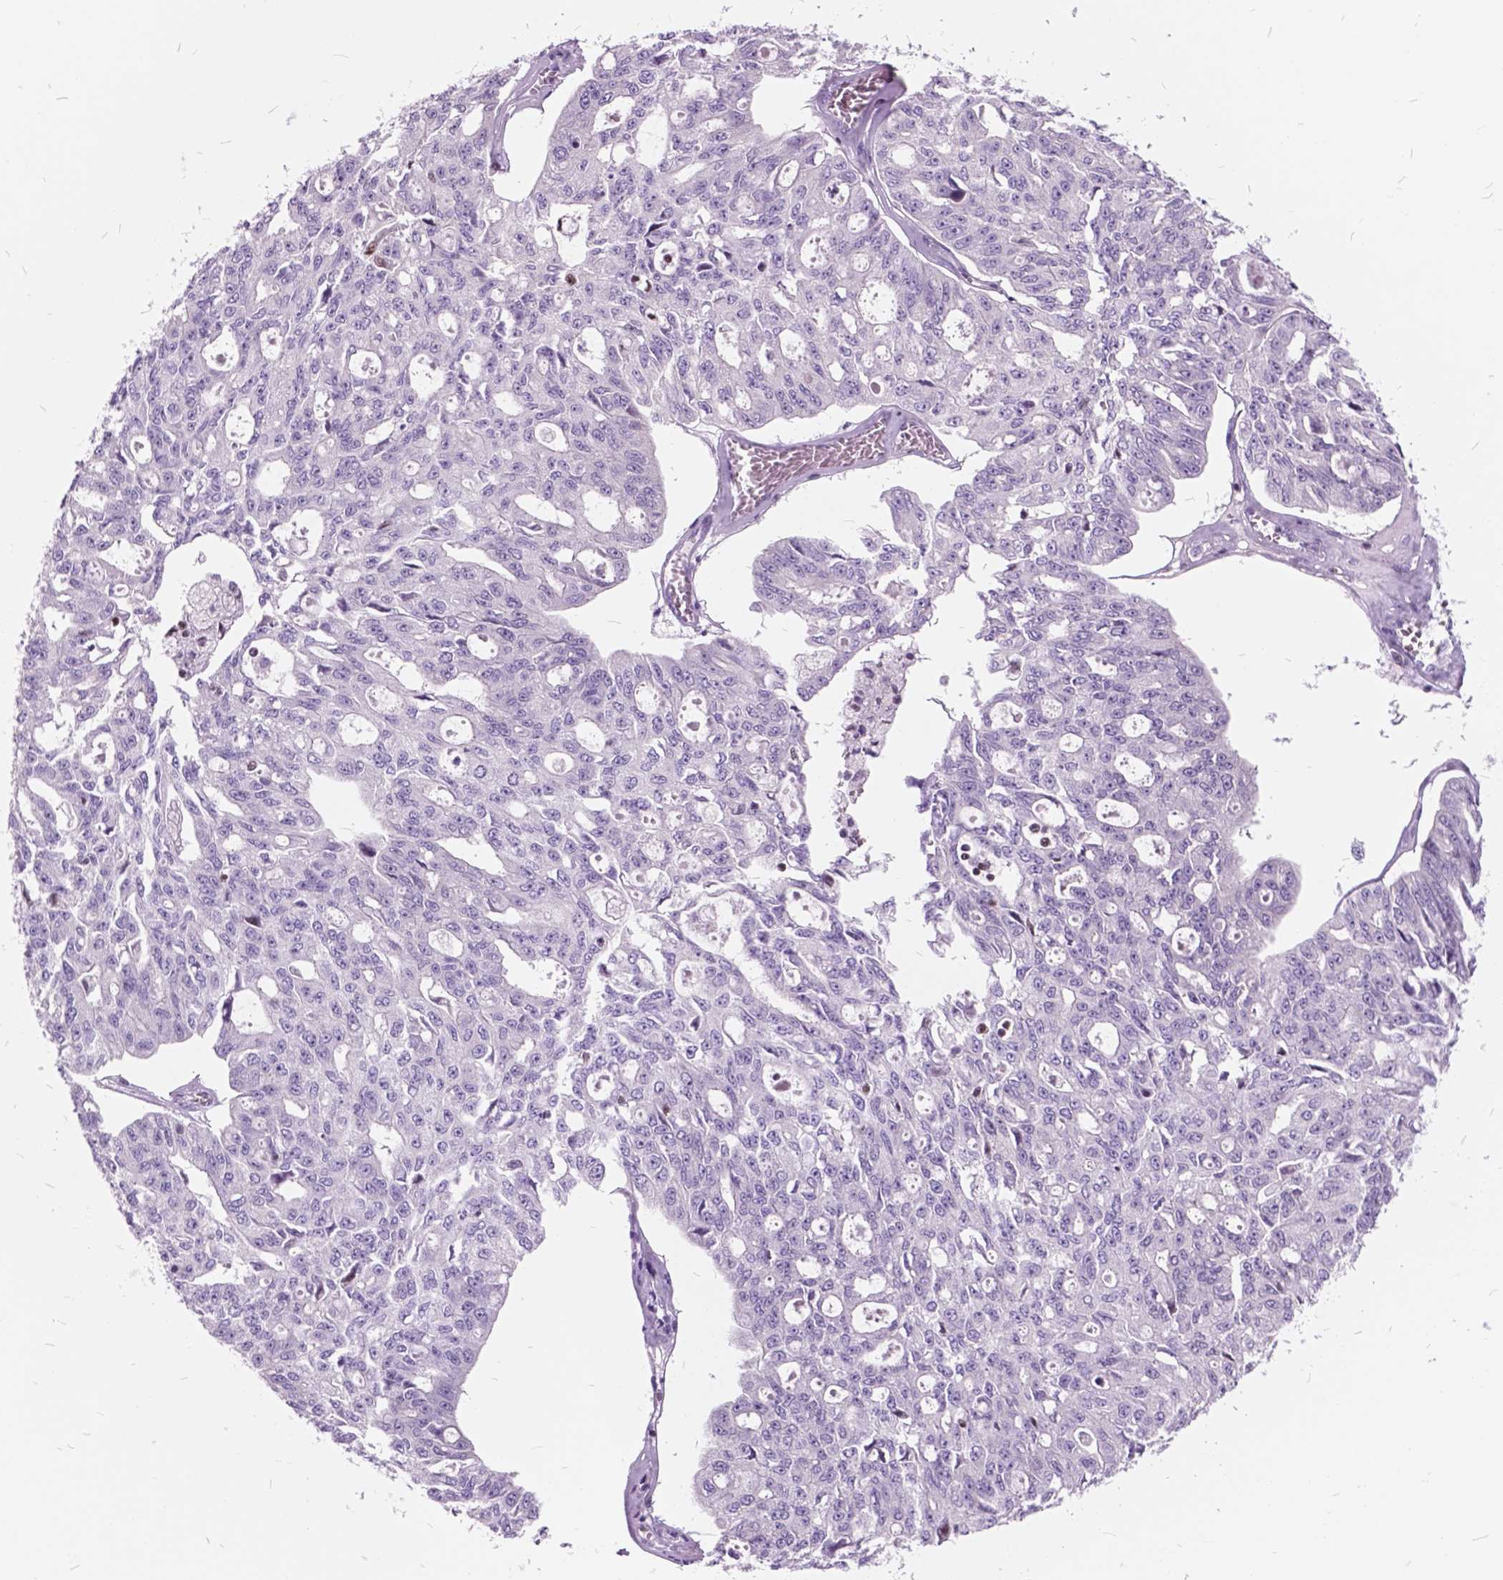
{"staining": {"intensity": "negative", "quantity": "none", "location": "none"}, "tissue": "ovarian cancer", "cell_type": "Tumor cells", "image_type": "cancer", "snomed": [{"axis": "morphology", "description": "Carcinoma, endometroid"}, {"axis": "topography", "description": "Ovary"}], "caption": "DAB (3,3'-diaminobenzidine) immunohistochemical staining of endometroid carcinoma (ovarian) shows no significant staining in tumor cells. (DAB immunohistochemistry with hematoxylin counter stain).", "gene": "SP140", "patient": {"sex": "female", "age": 65}}